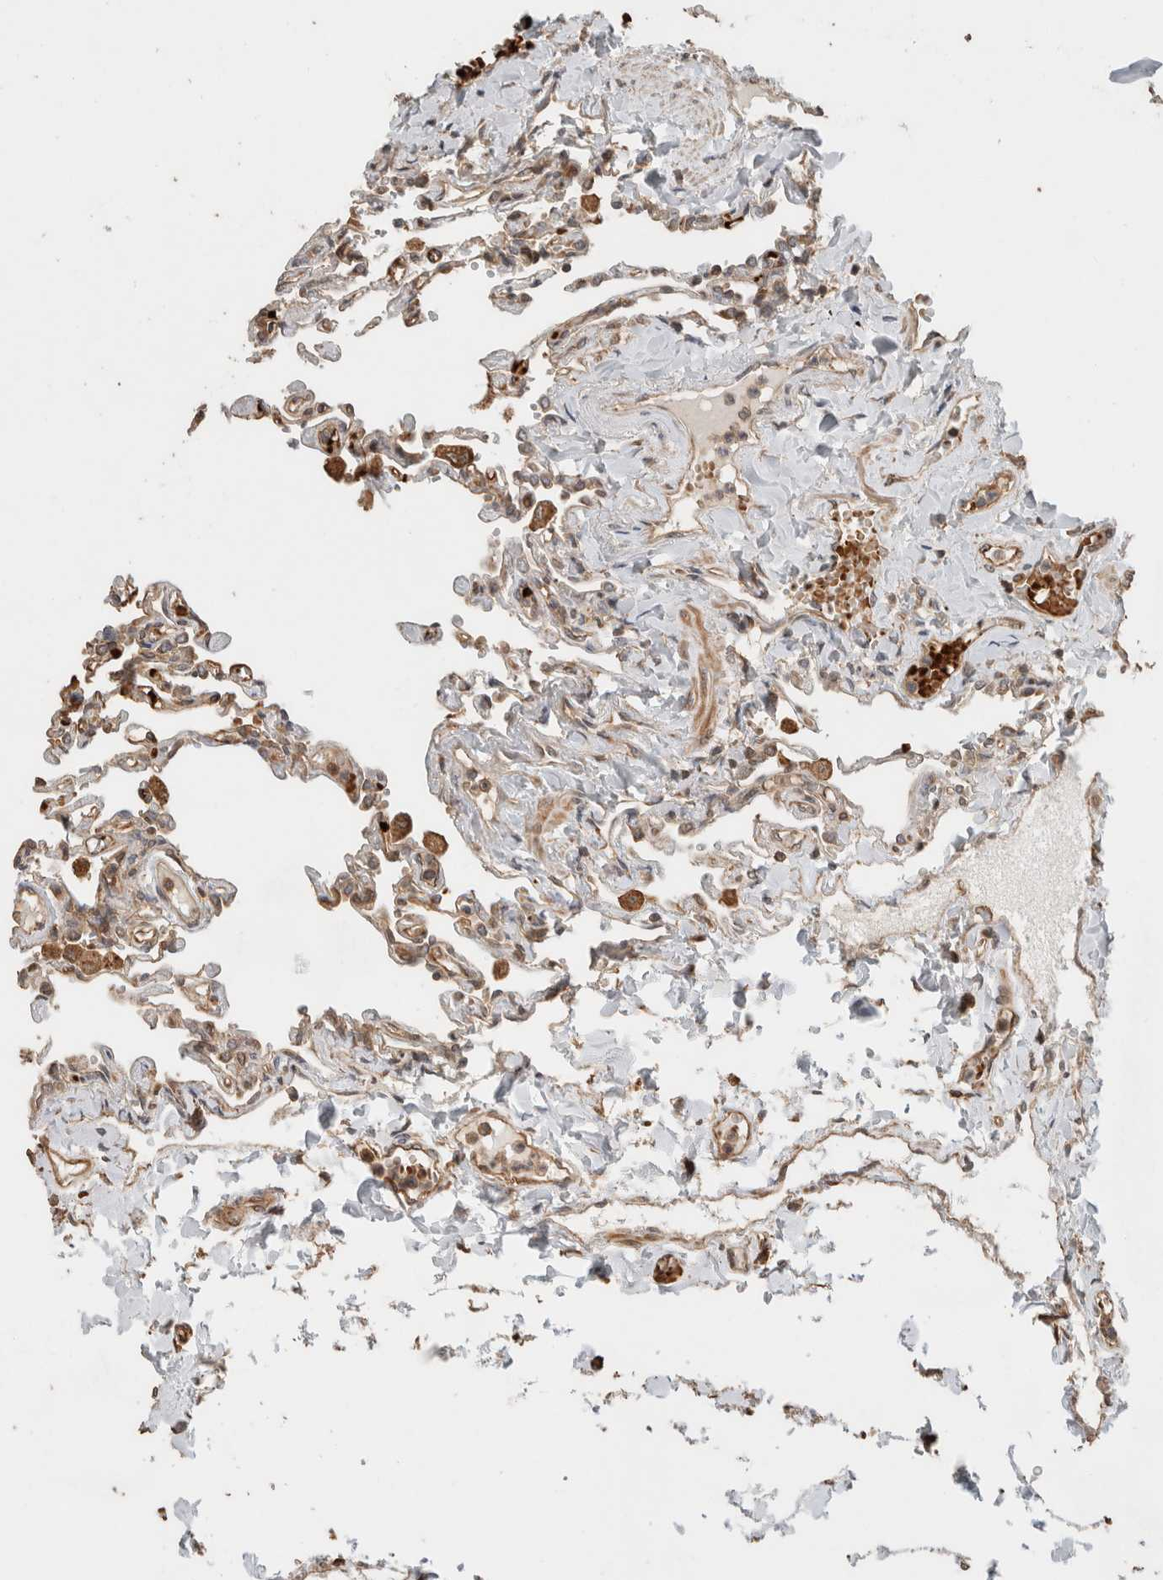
{"staining": {"intensity": "moderate", "quantity": ">75%", "location": "cytoplasmic/membranous"}, "tissue": "lung", "cell_type": "Alveolar cells", "image_type": "normal", "snomed": [{"axis": "morphology", "description": "Normal tissue, NOS"}, {"axis": "topography", "description": "Lung"}], "caption": "IHC of benign human lung displays medium levels of moderate cytoplasmic/membranous positivity in approximately >75% of alveolar cells.", "gene": "OTUD6B", "patient": {"sex": "male", "age": 21}}